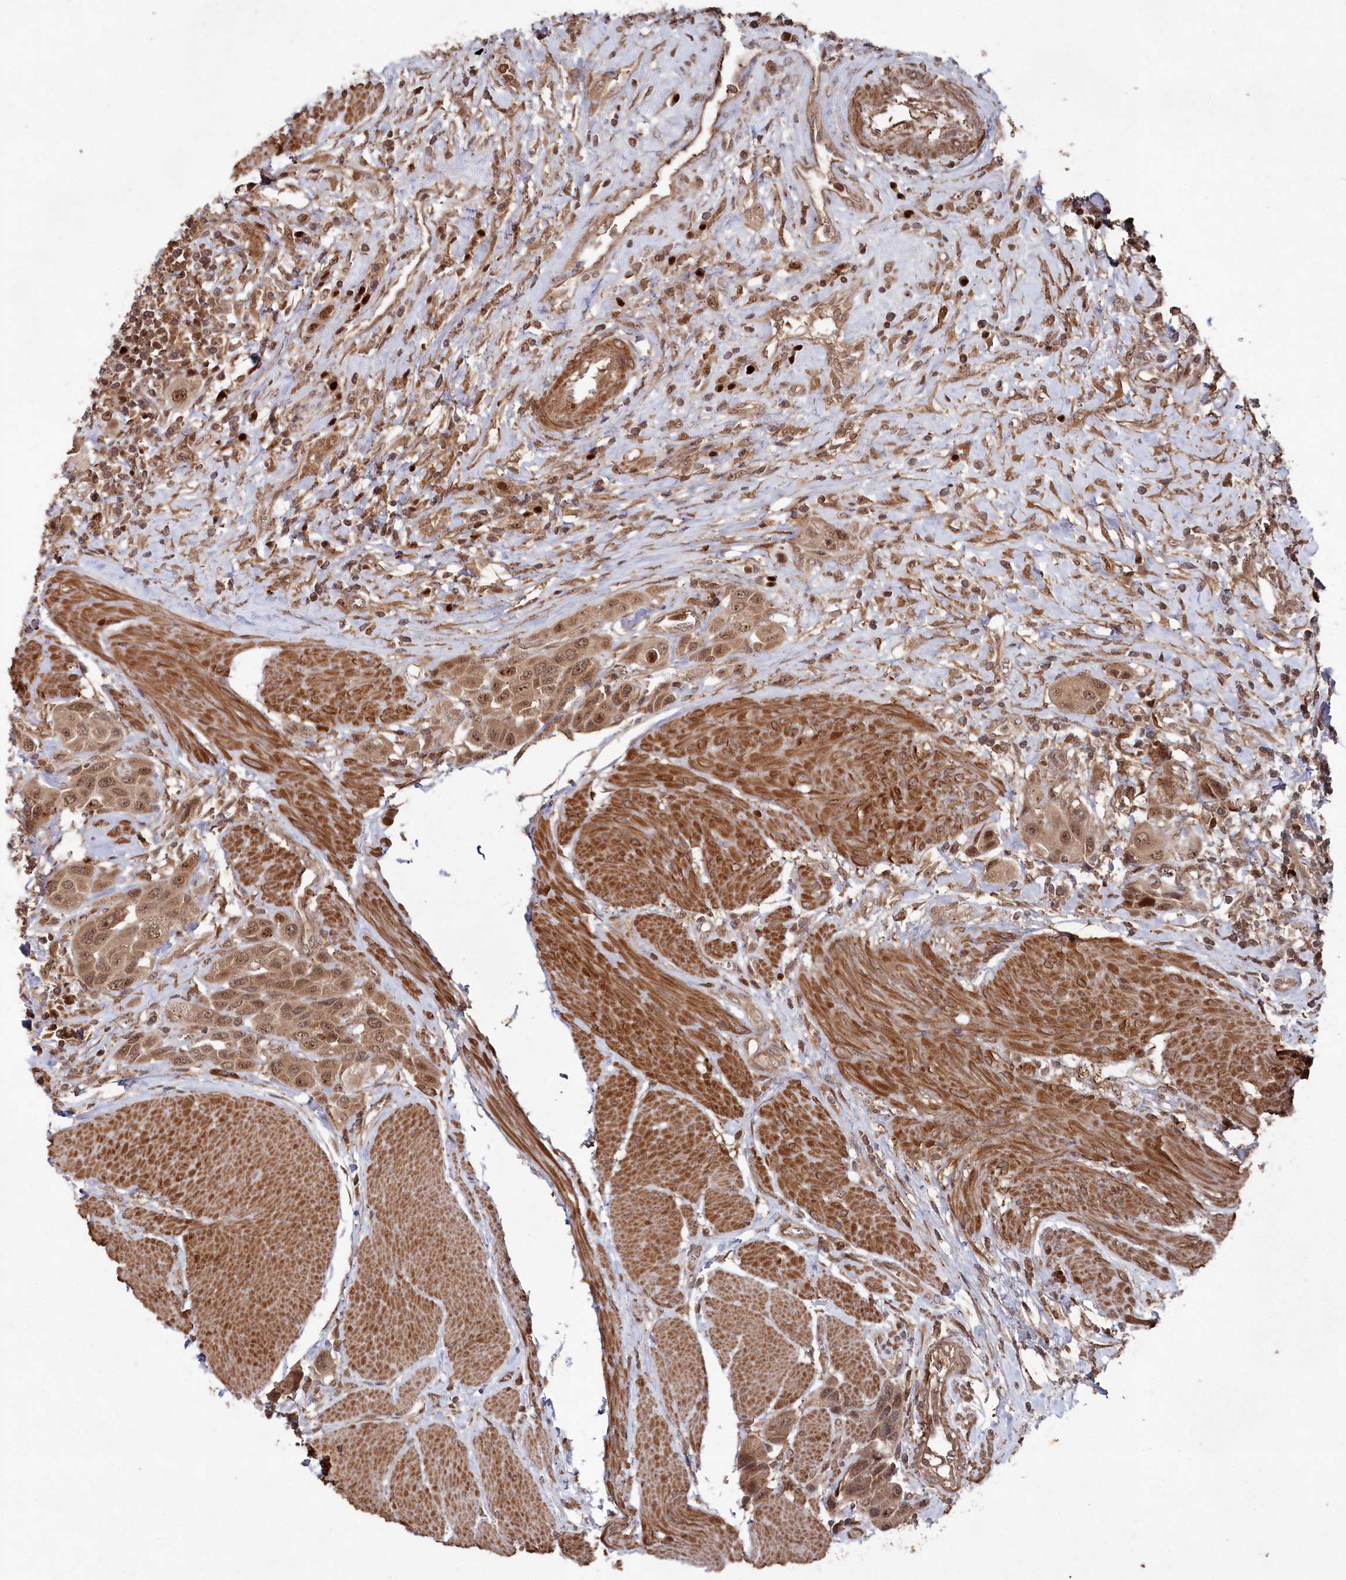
{"staining": {"intensity": "moderate", "quantity": ">75%", "location": "cytoplasmic/membranous,nuclear"}, "tissue": "urothelial cancer", "cell_type": "Tumor cells", "image_type": "cancer", "snomed": [{"axis": "morphology", "description": "Urothelial carcinoma, High grade"}, {"axis": "topography", "description": "Urinary bladder"}], "caption": "Immunohistochemical staining of high-grade urothelial carcinoma reveals moderate cytoplasmic/membranous and nuclear protein staining in about >75% of tumor cells.", "gene": "BORCS7", "patient": {"sex": "male", "age": 50}}